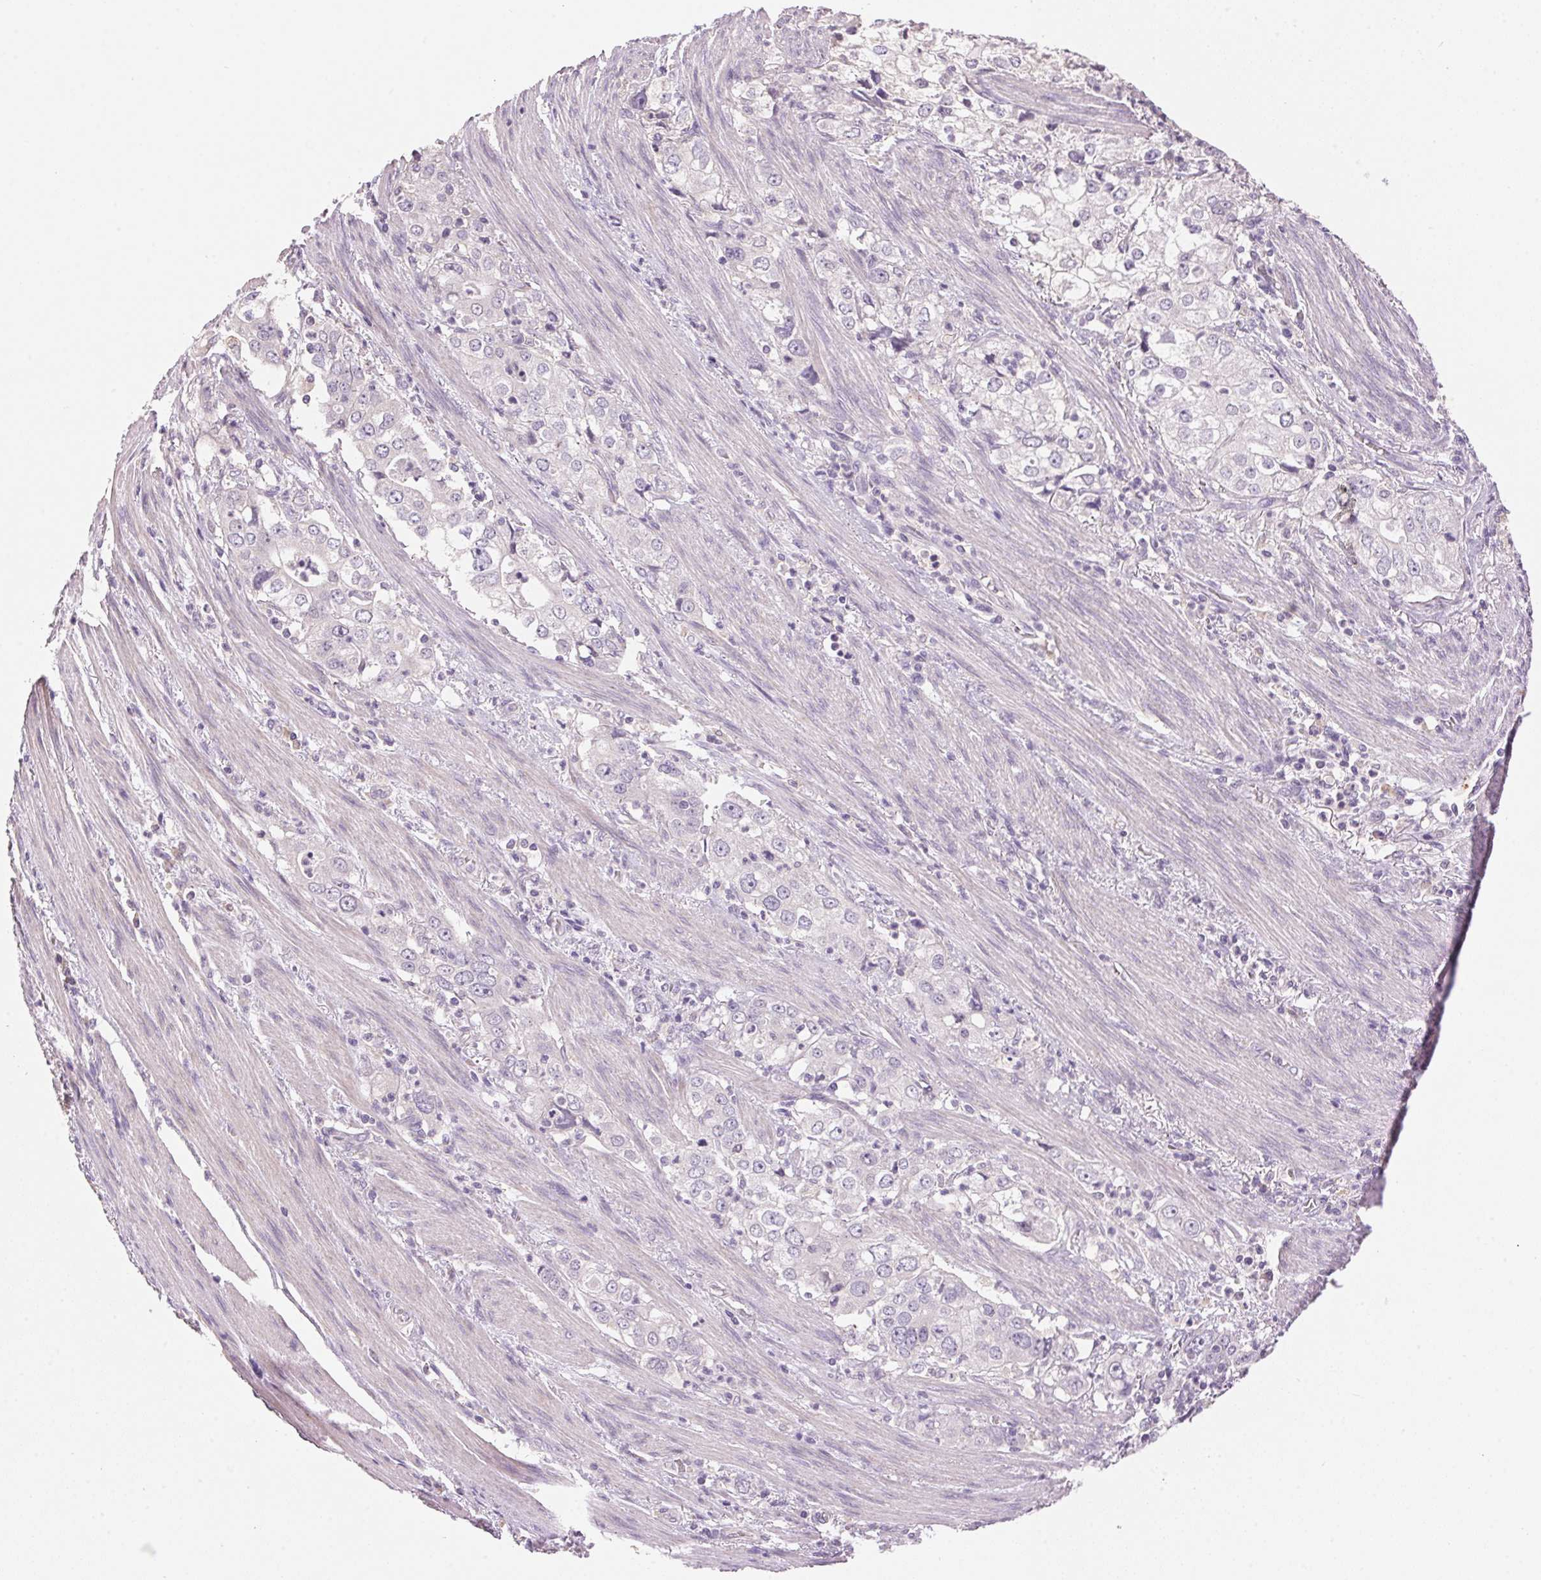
{"staining": {"intensity": "negative", "quantity": "none", "location": "none"}, "tissue": "stomach cancer", "cell_type": "Tumor cells", "image_type": "cancer", "snomed": [{"axis": "morphology", "description": "Adenocarcinoma, NOS"}, {"axis": "topography", "description": "Stomach, upper"}], "caption": "This is an IHC histopathology image of human adenocarcinoma (stomach). There is no positivity in tumor cells.", "gene": "LYZL6", "patient": {"sex": "male", "age": 75}}